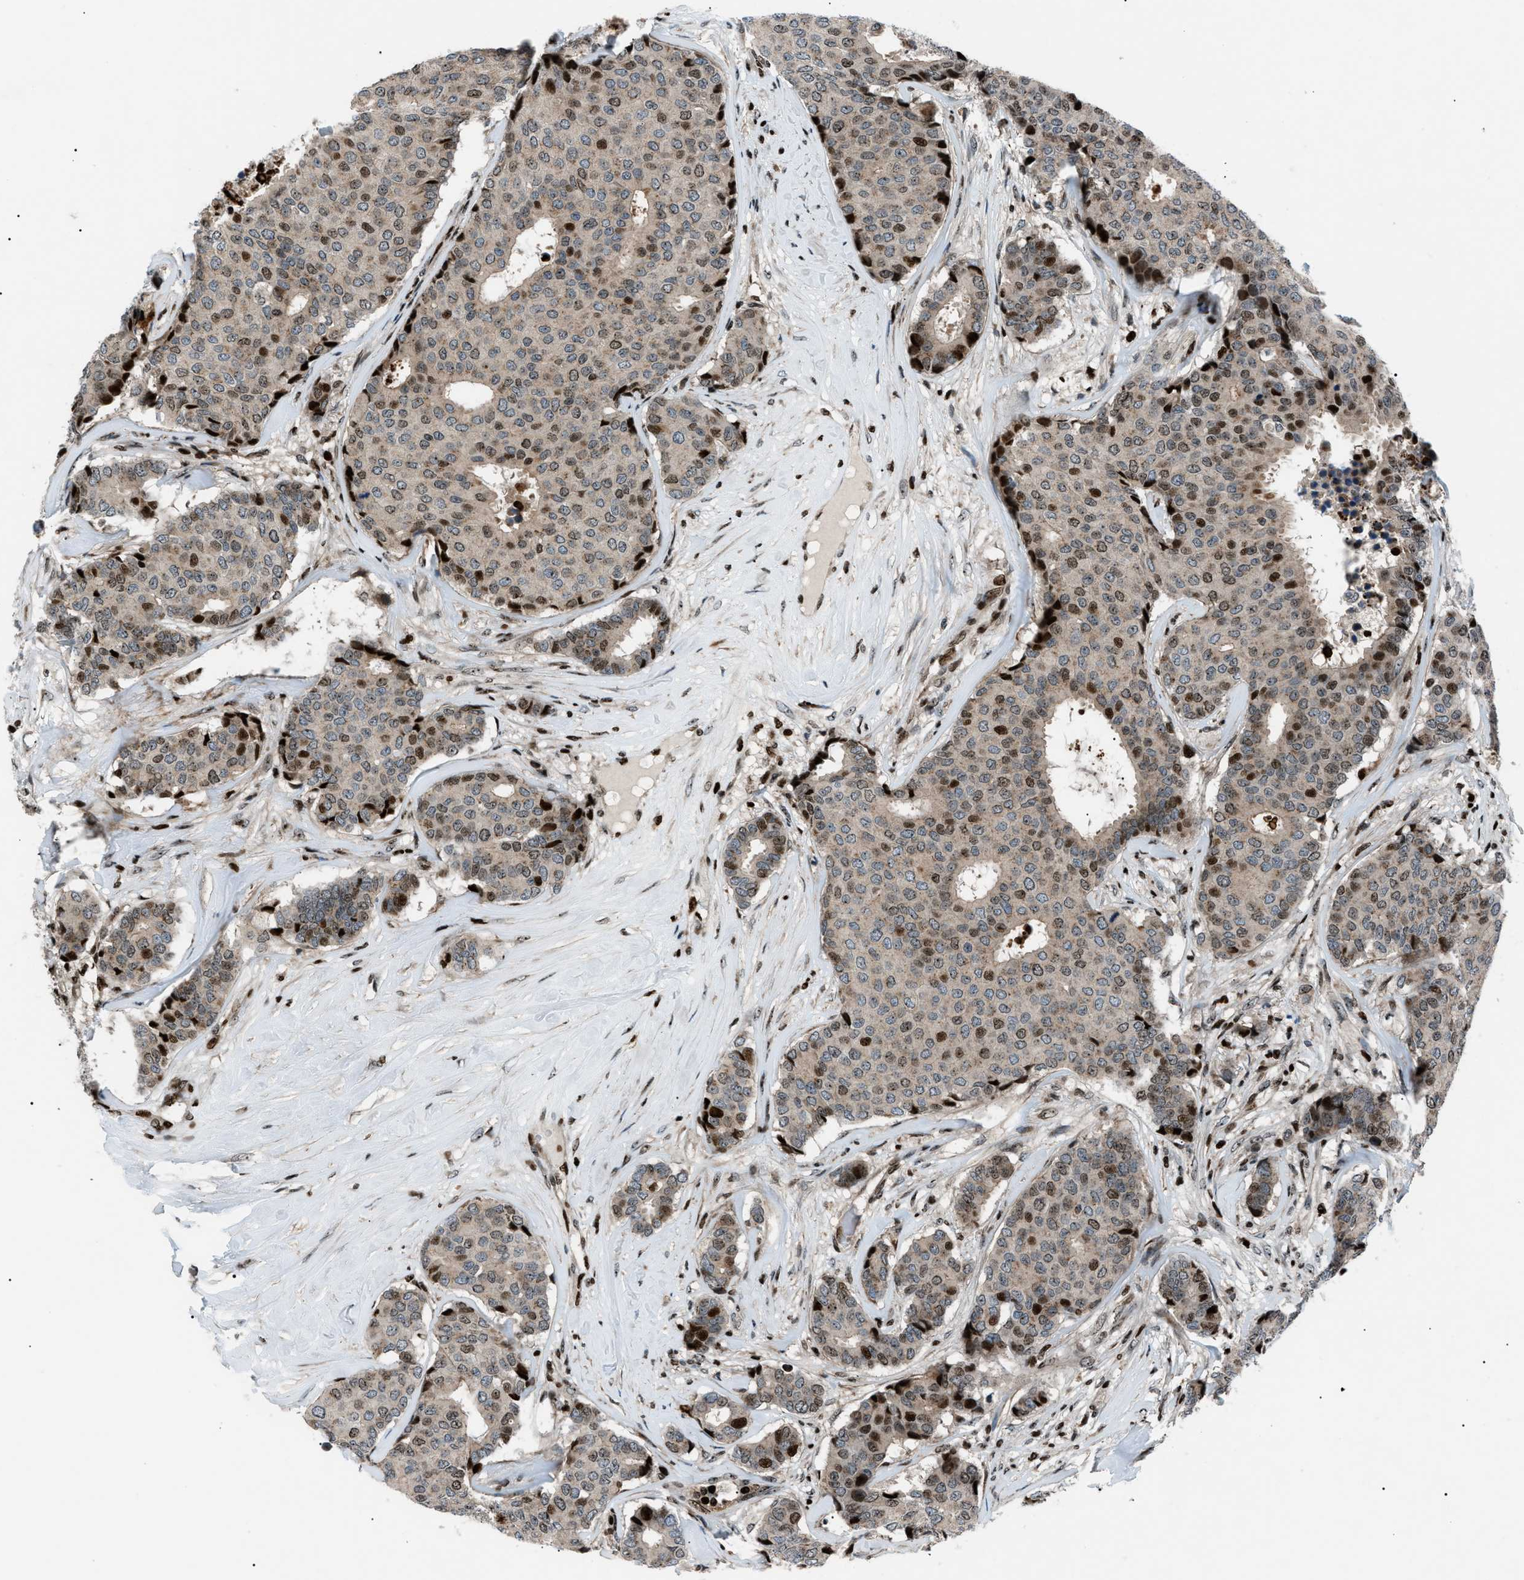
{"staining": {"intensity": "moderate", "quantity": "25%-75%", "location": "nuclear"}, "tissue": "breast cancer", "cell_type": "Tumor cells", "image_type": "cancer", "snomed": [{"axis": "morphology", "description": "Duct carcinoma"}, {"axis": "topography", "description": "Breast"}], "caption": "Tumor cells demonstrate medium levels of moderate nuclear staining in approximately 25%-75% of cells in invasive ductal carcinoma (breast).", "gene": "PRKX", "patient": {"sex": "female", "age": 75}}